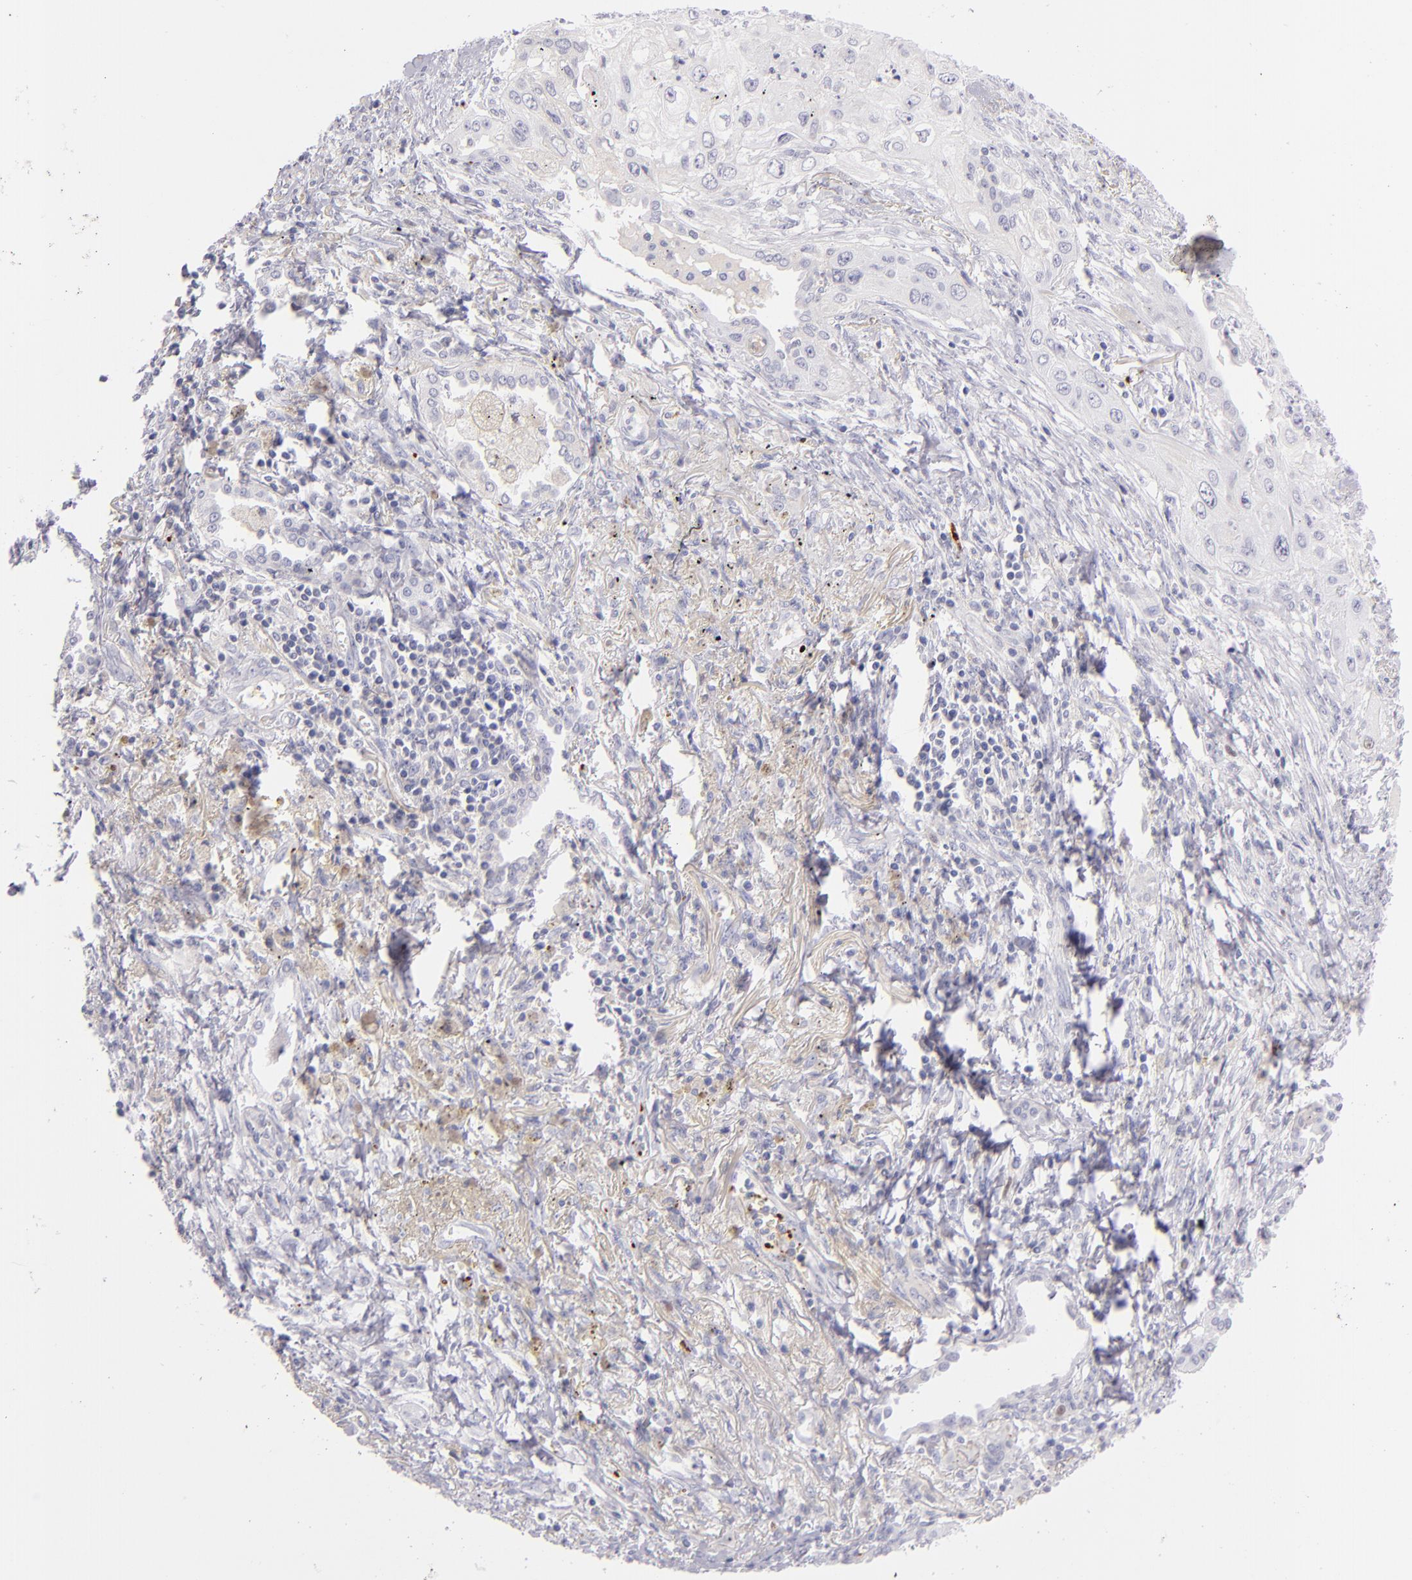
{"staining": {"intensity": "negative", "quantity": "none", "location": "none"}, "tissue": "lung cancer", "cell_type": "Tumor cells", "image_type": "cancer", "snomed": [{"axis": "morphology", "description": "Squamous cell carcinoma, NOS"}, {"axis": "topography", "description": "Lung"}], "caption": "Immunohistochemistry of human lung cancer (squamous cell carcinoma) exhibits no expression in tumor cells. (DAB (3,3'-diaminobenzidine) immunohistochemistry visualized using brightfield microscopy, high magnification).", "gene": "GP1BA", "patient": {"sex": "male", "age": 71}}